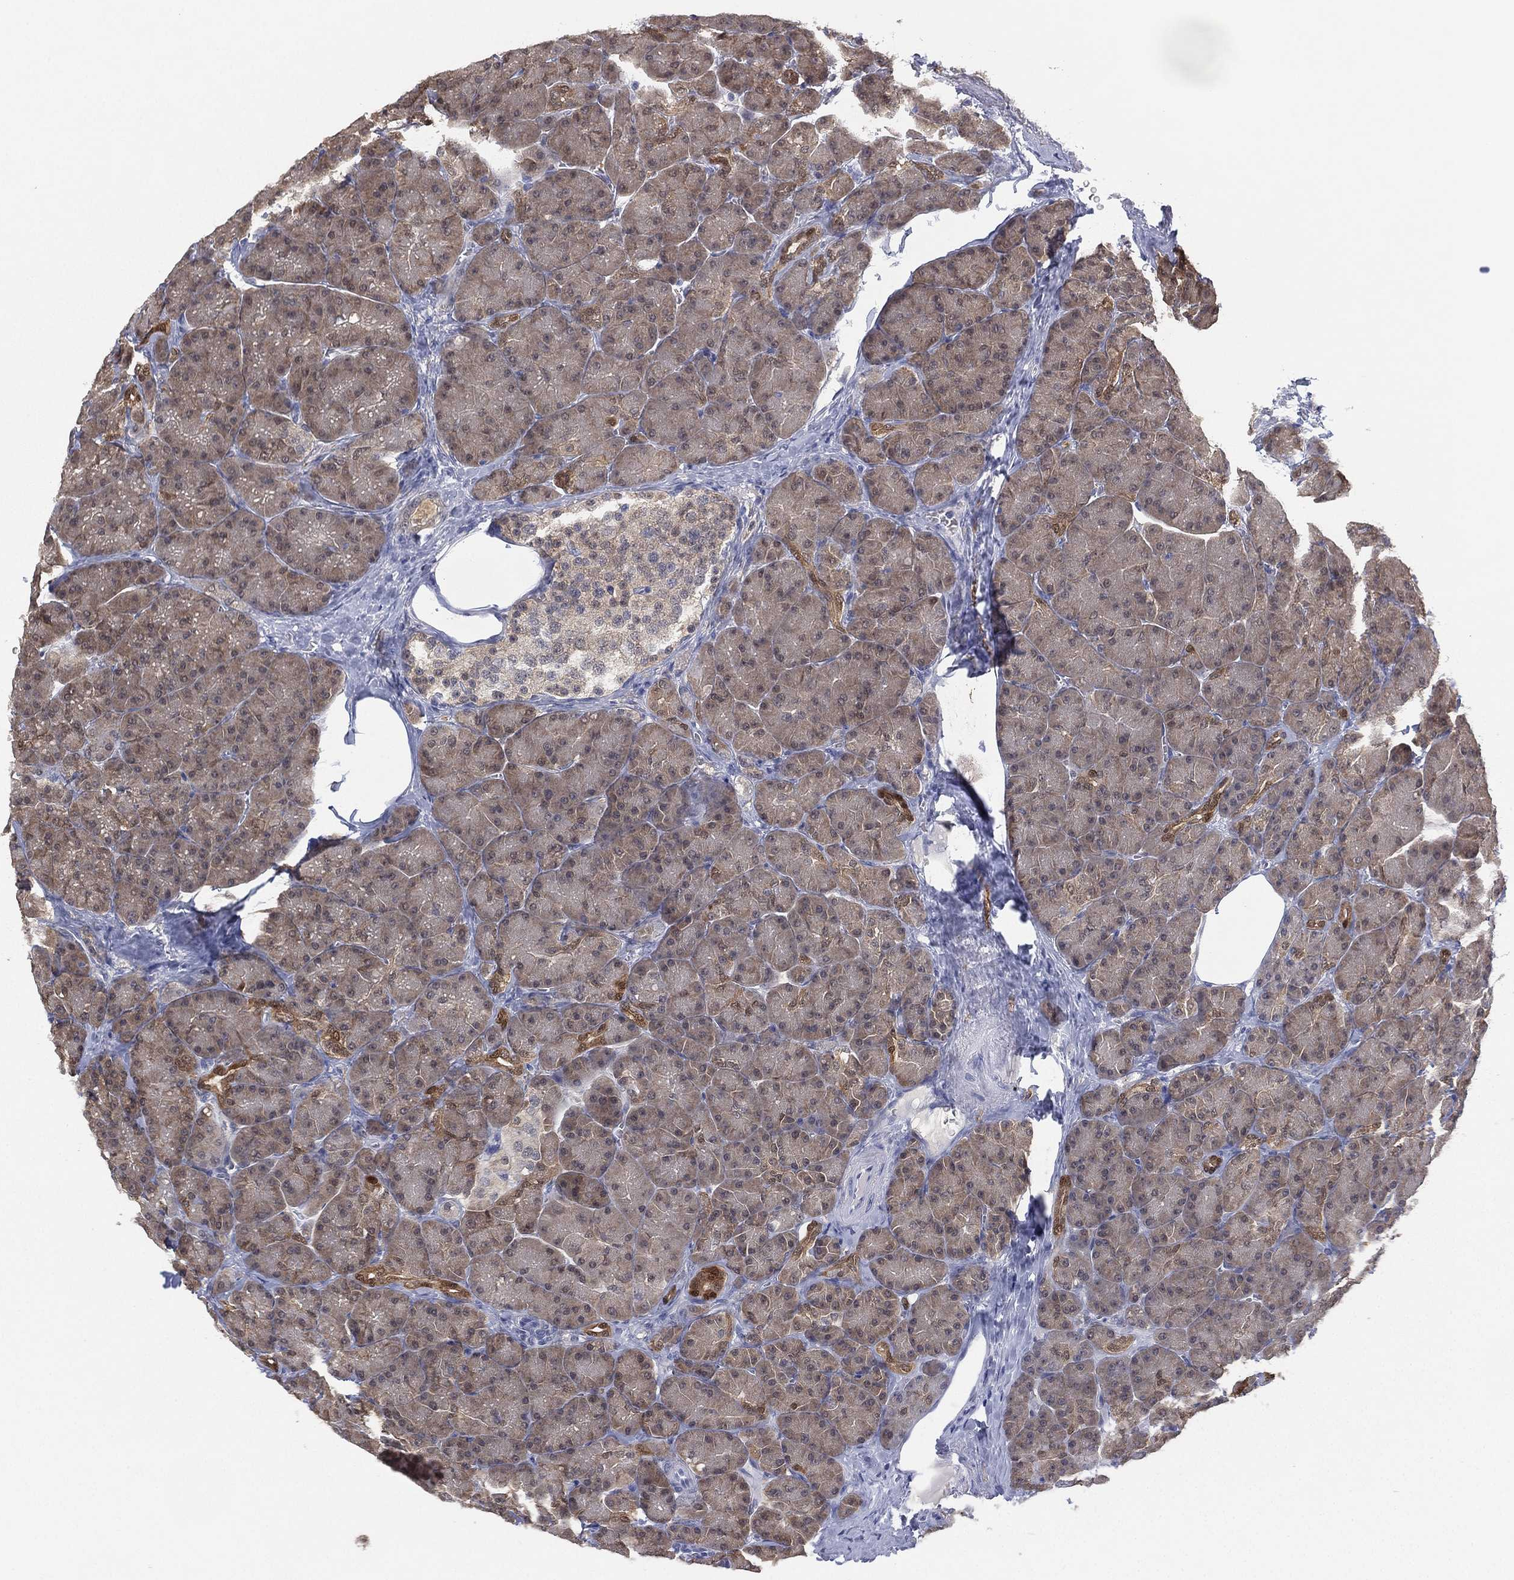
{"staining": {"intensity": "moderate", "quantity": "<25%", "location": "cytoplasmic/membranous"}, "tissue": "pancreas", "cell_type": "Exocrine glandular cells", "image_type": "normal", "snomed": [{"axis": "morphology", "description": "Normal tissue, NOS"}, {"axis": "topography", "description": "Pancreas"}], "caption": "IHC (DAB) staining of benign human pancreas exhibits moderate cytoplasmic/membranous protein positivity in approximately <25% of exocrine glandular cells. (IHC, brightfield microscopy, high magnification).", "gene": "DDAH1", "patient": {"sex": "male", "age": 57}}